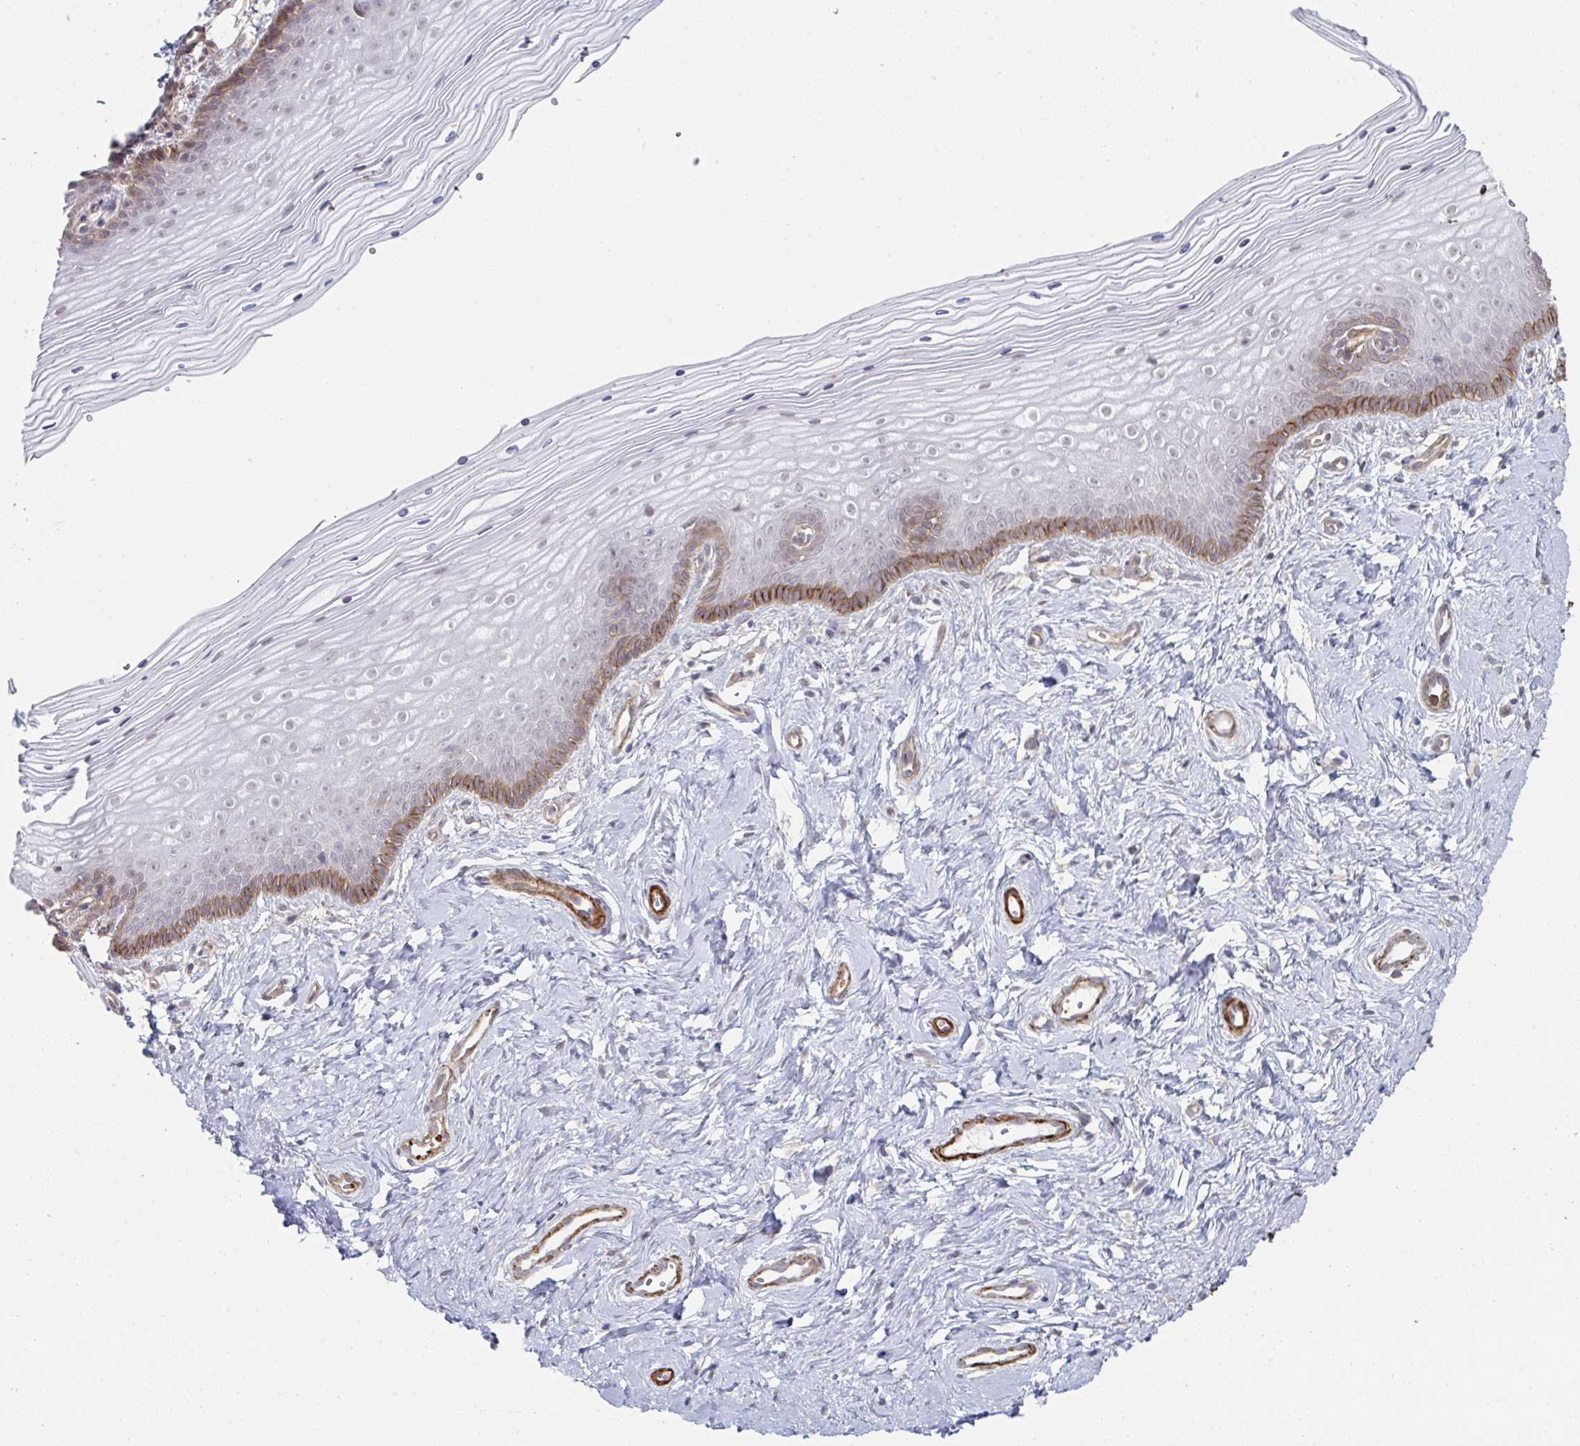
{"staining": {"intensity": "moderate", "quantity": "<25%", "location": "cytoplasmic/membranous"}, "tissue": "vagina", "cell_type": "Squamous epithelial cells", "image_type": "normal", "snomed": [{"axis": "morphology", "description": "Normal tissue, NOS"}, {"axis": "topography", "description": "Vagina"}], "caption": "Immunohistochemical staining of normal human vagina displays low levels of moderate cytoplasmic/membranous staining in approximately <25% of squamous epithelial cells. The staining was performed using DAB, with brown indicating positive protein expression. Nuclei are stained blue with hematoxylin.", "gene": "NEURL4", "patient": {"sex": "female", "age": 38}}